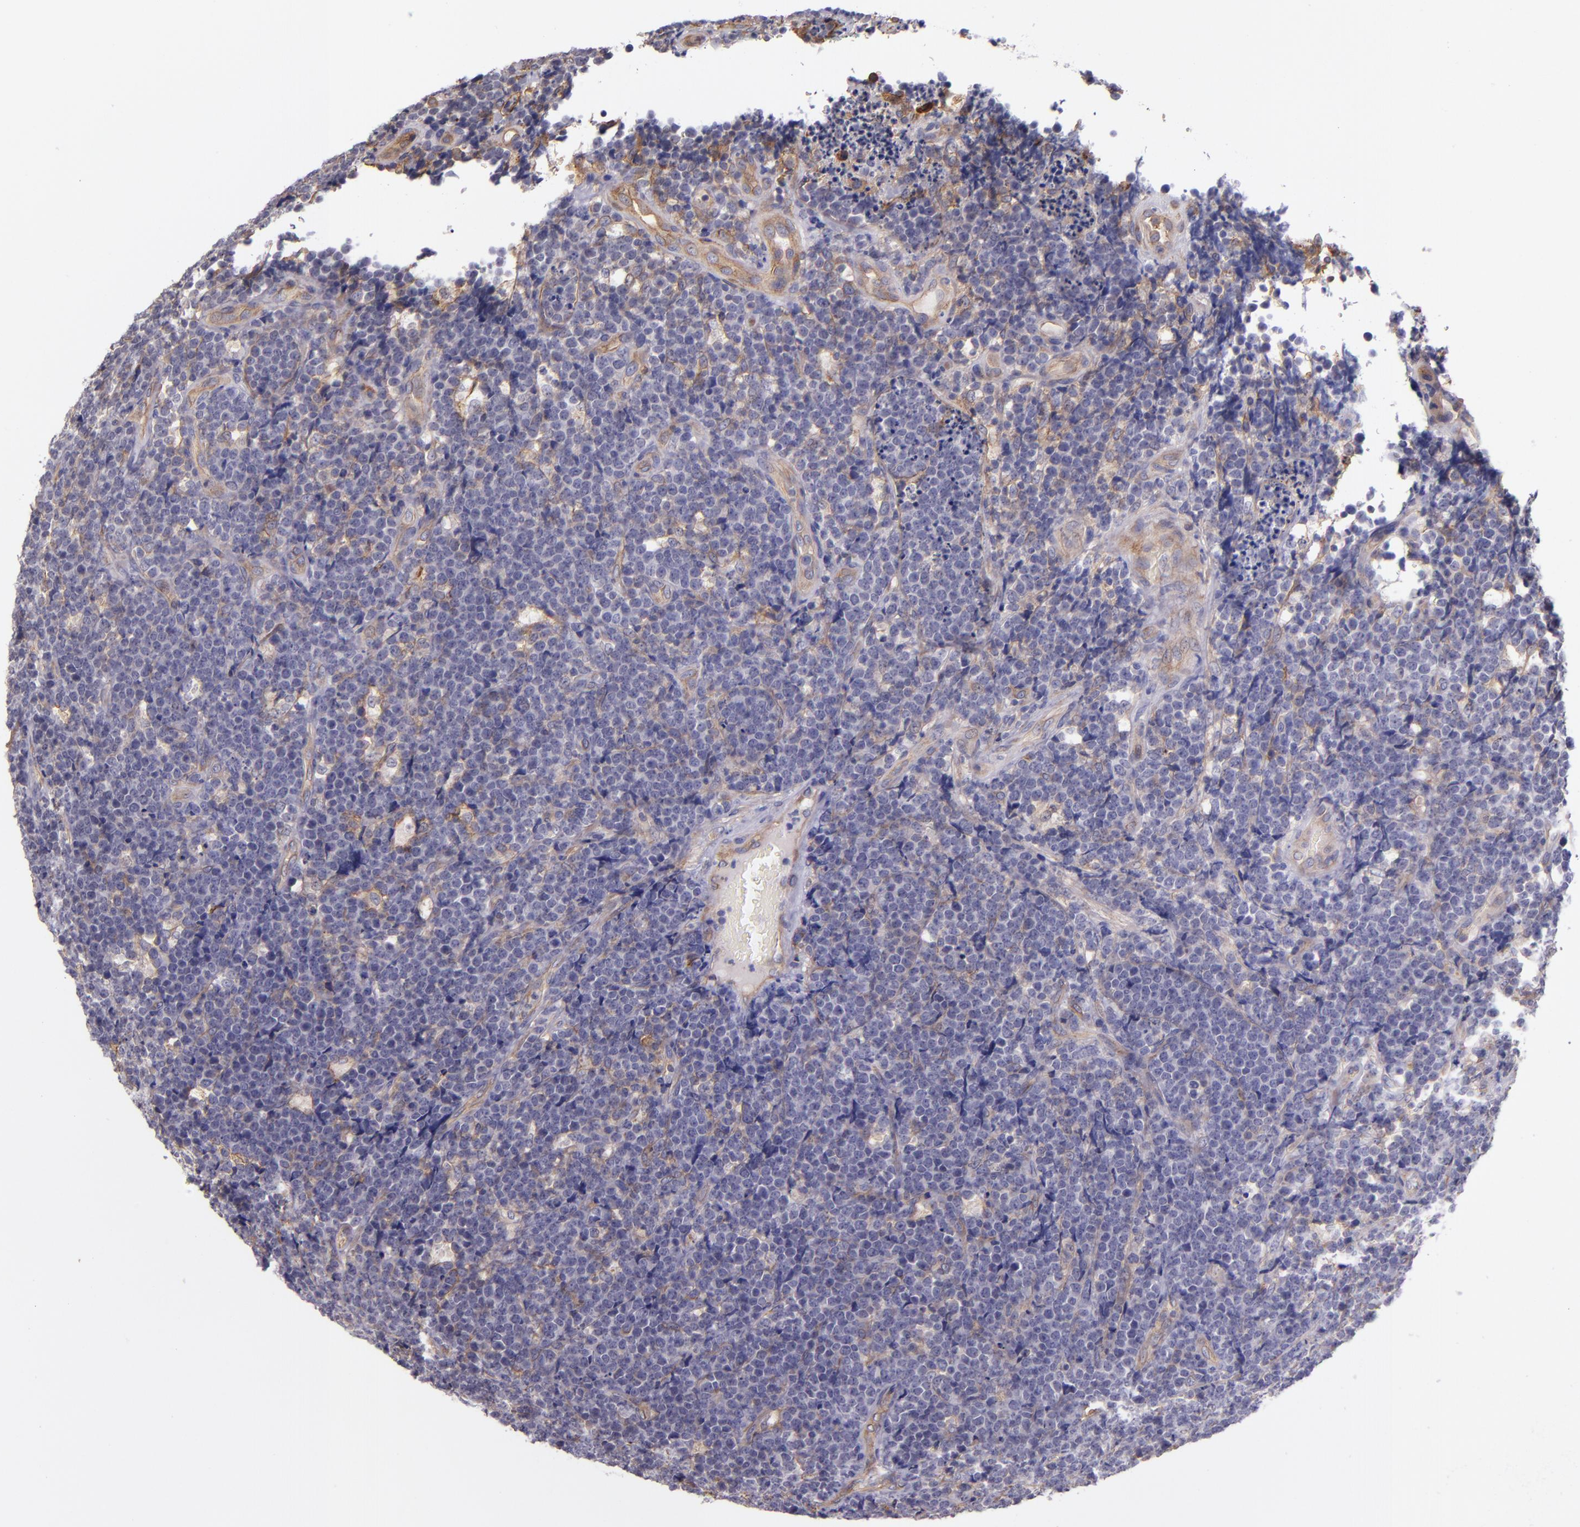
{"staining": {"intensity": "negative", "quantity": "none", "location": "none"}, "tissue": "lymphoma", "cell_type": "Tumor cells", "image_type": "cancer", "snomed": [{"axis": "morphology", "description": "Malignant lymphoma, non-Hodgkin's type, High grade"}, {"axis": "topography", "description": "Small intestine"}, {"axis": "topography", "description": "Colon"}], "caption": "DAB (3,3'-diaminobenzidine) immunohistochemical staining of human high-grade malignant lymphoma, non-Hodgkin's type shows no significant staining in tumor cells. (DAB (3,3'-diaminobenzidine) immunohistochemistry (IHC) visualized using brightfield microscopy, high magnification).", "gene": "CTSF", "patient": {"sex": "male", "age": 8}}